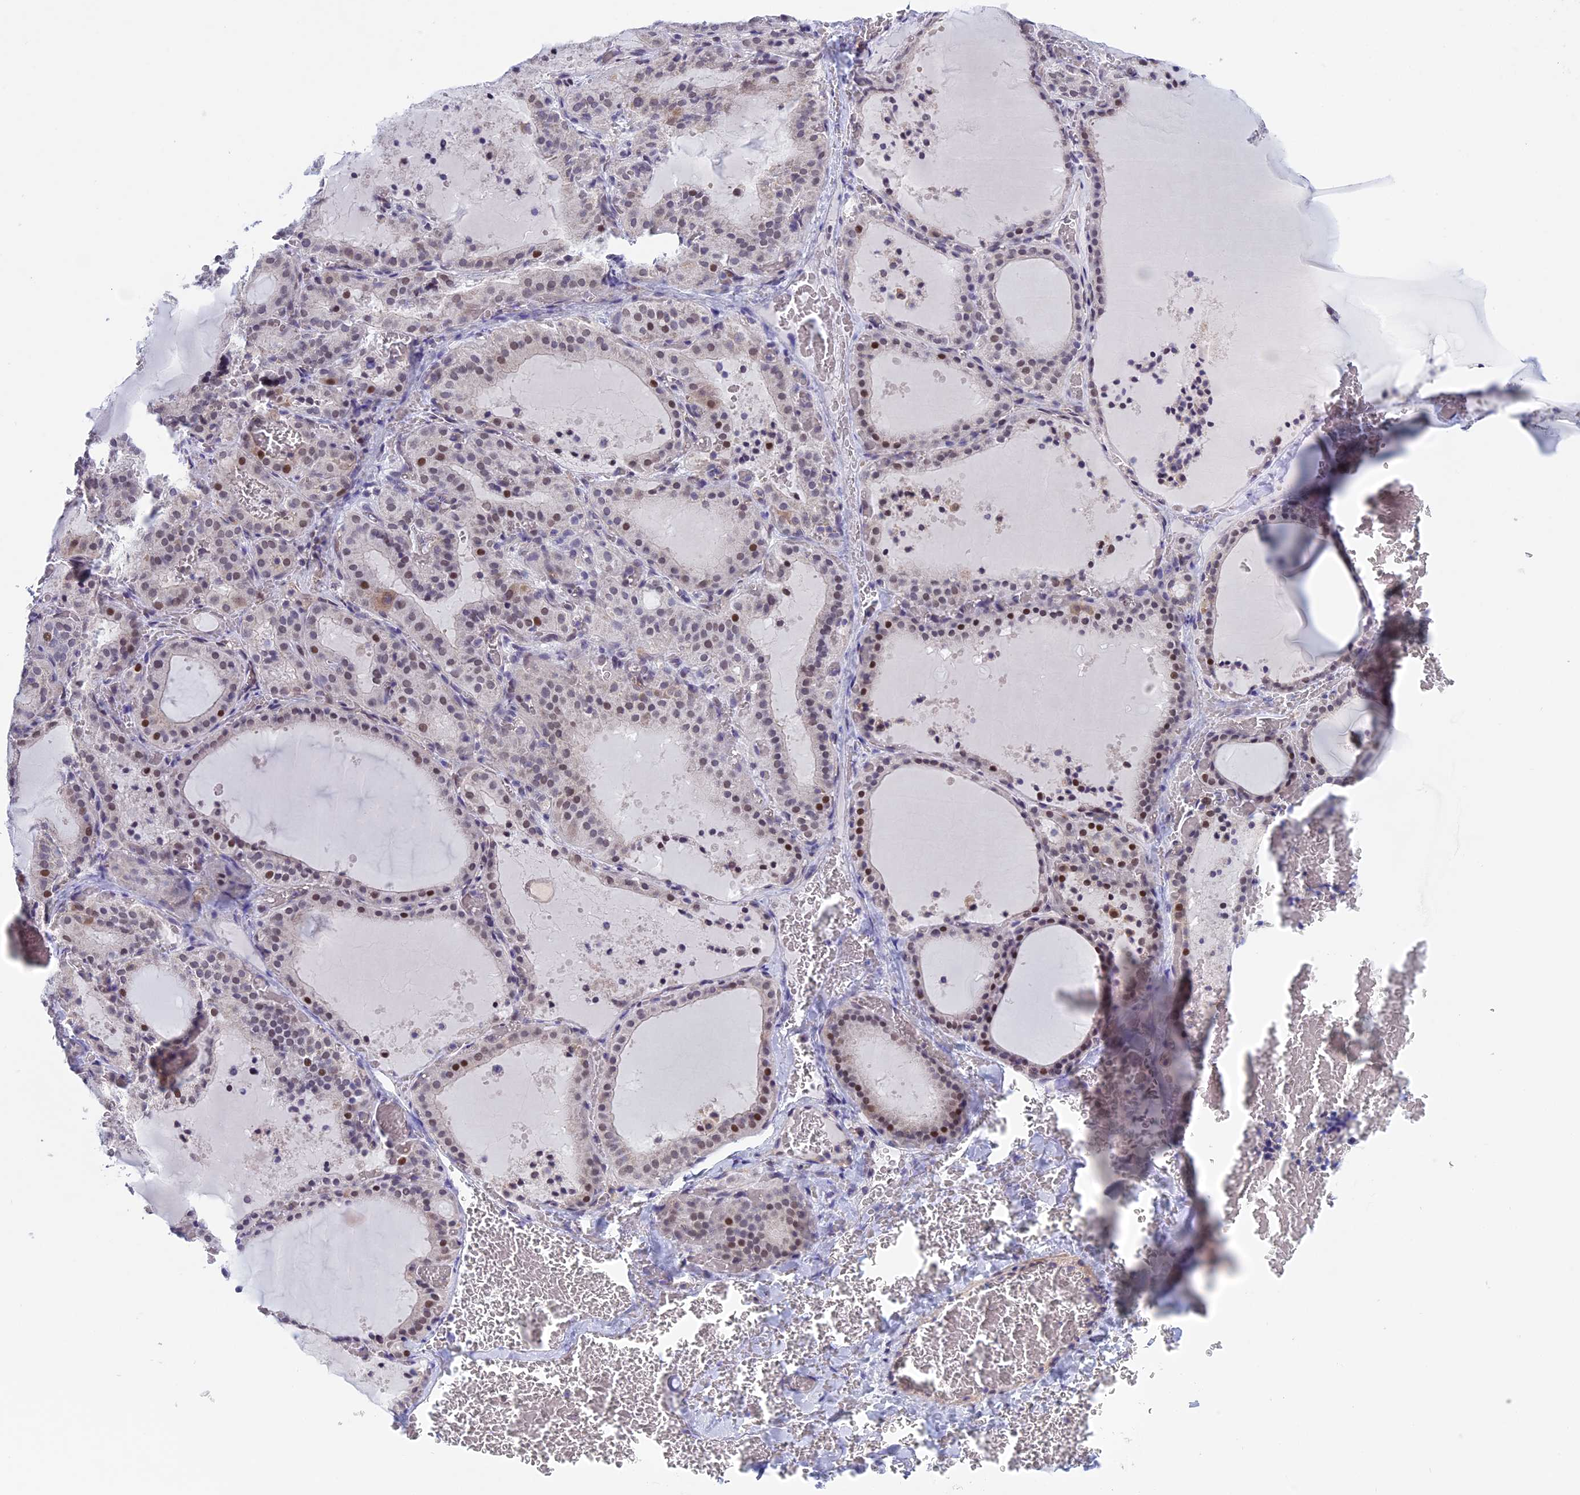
{"staining": {"intensity": "moderate", "quantity": "<25%", "location": "nuclear"}, "tissue": "thyroid gland", "cell_type": "Glandular cells", "image_type": "normal", "snomed": [{"axis": "morphology", "description": "Normal tissue, NOS"}, {"axis": "topography", "description": "Thyroid gland"}], "caption": "Immunohistochemistry of normal thyroid gland displays low levels of moderate nuclear positivity in approximately <25% of glandular cells.", "gene": "CORO2A", "patient": {"sex": "female", "age": 39}}